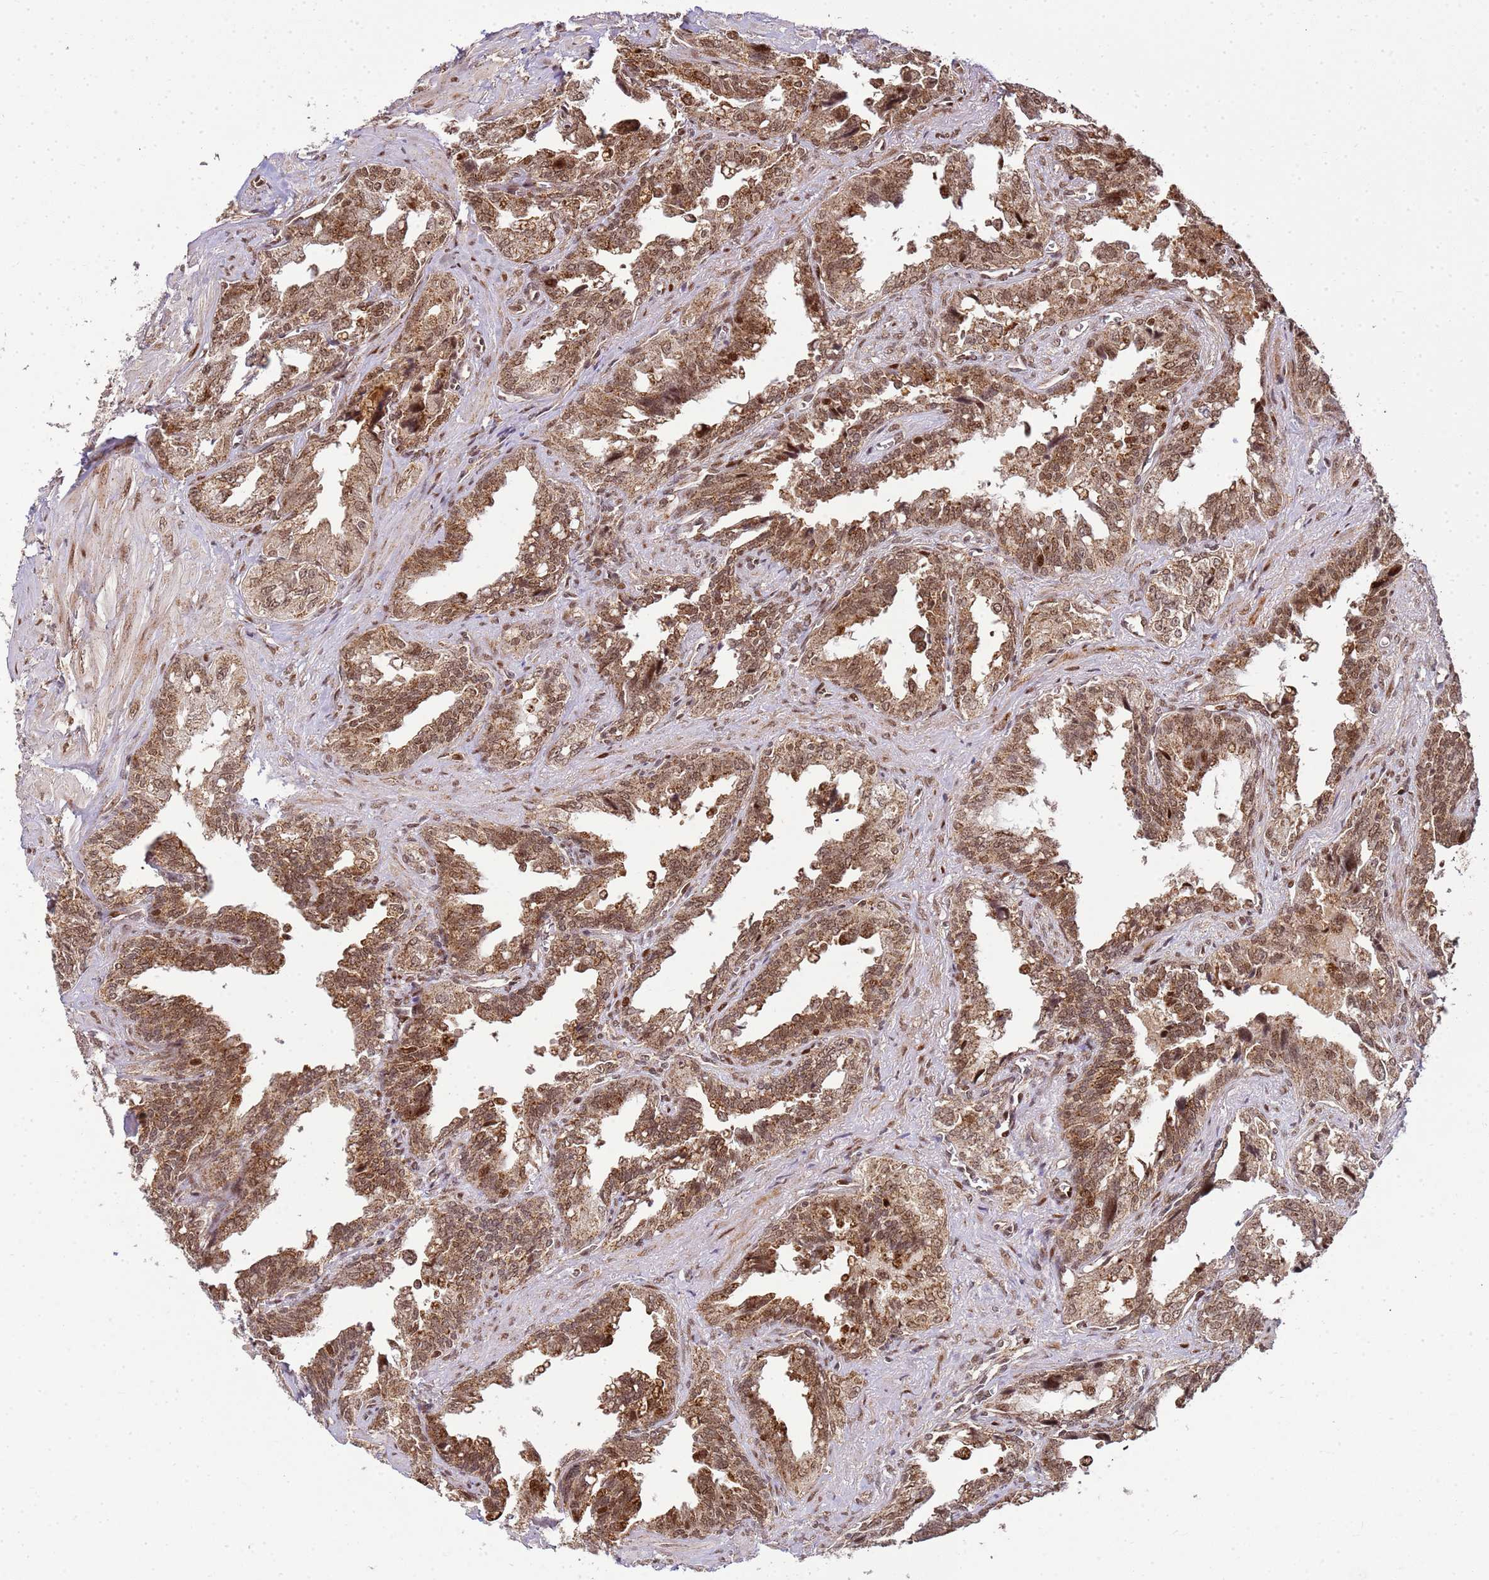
{"staining": {"intensity": "moderate", "quantity": ">75%", "location": "cytoplasmic/membranous,nuclear"}, "tissue": "seminal vesicle", "cell_type": "Glandular cells", "image_type": "normal", "snomed": [{"axis": "morphology", "description": "Normal tissue, NOS"}, {"axis": "topography", "description": "Seminal veicle"}], "caption": "Moderate cytoplasmic/membranous,nuclear expression for a protein is seen in approximately >75% of glandular cells of benign seminal vesicle using IHC.", "gene": "PEX14", "patient": {"sex": "male", "age": 67}}